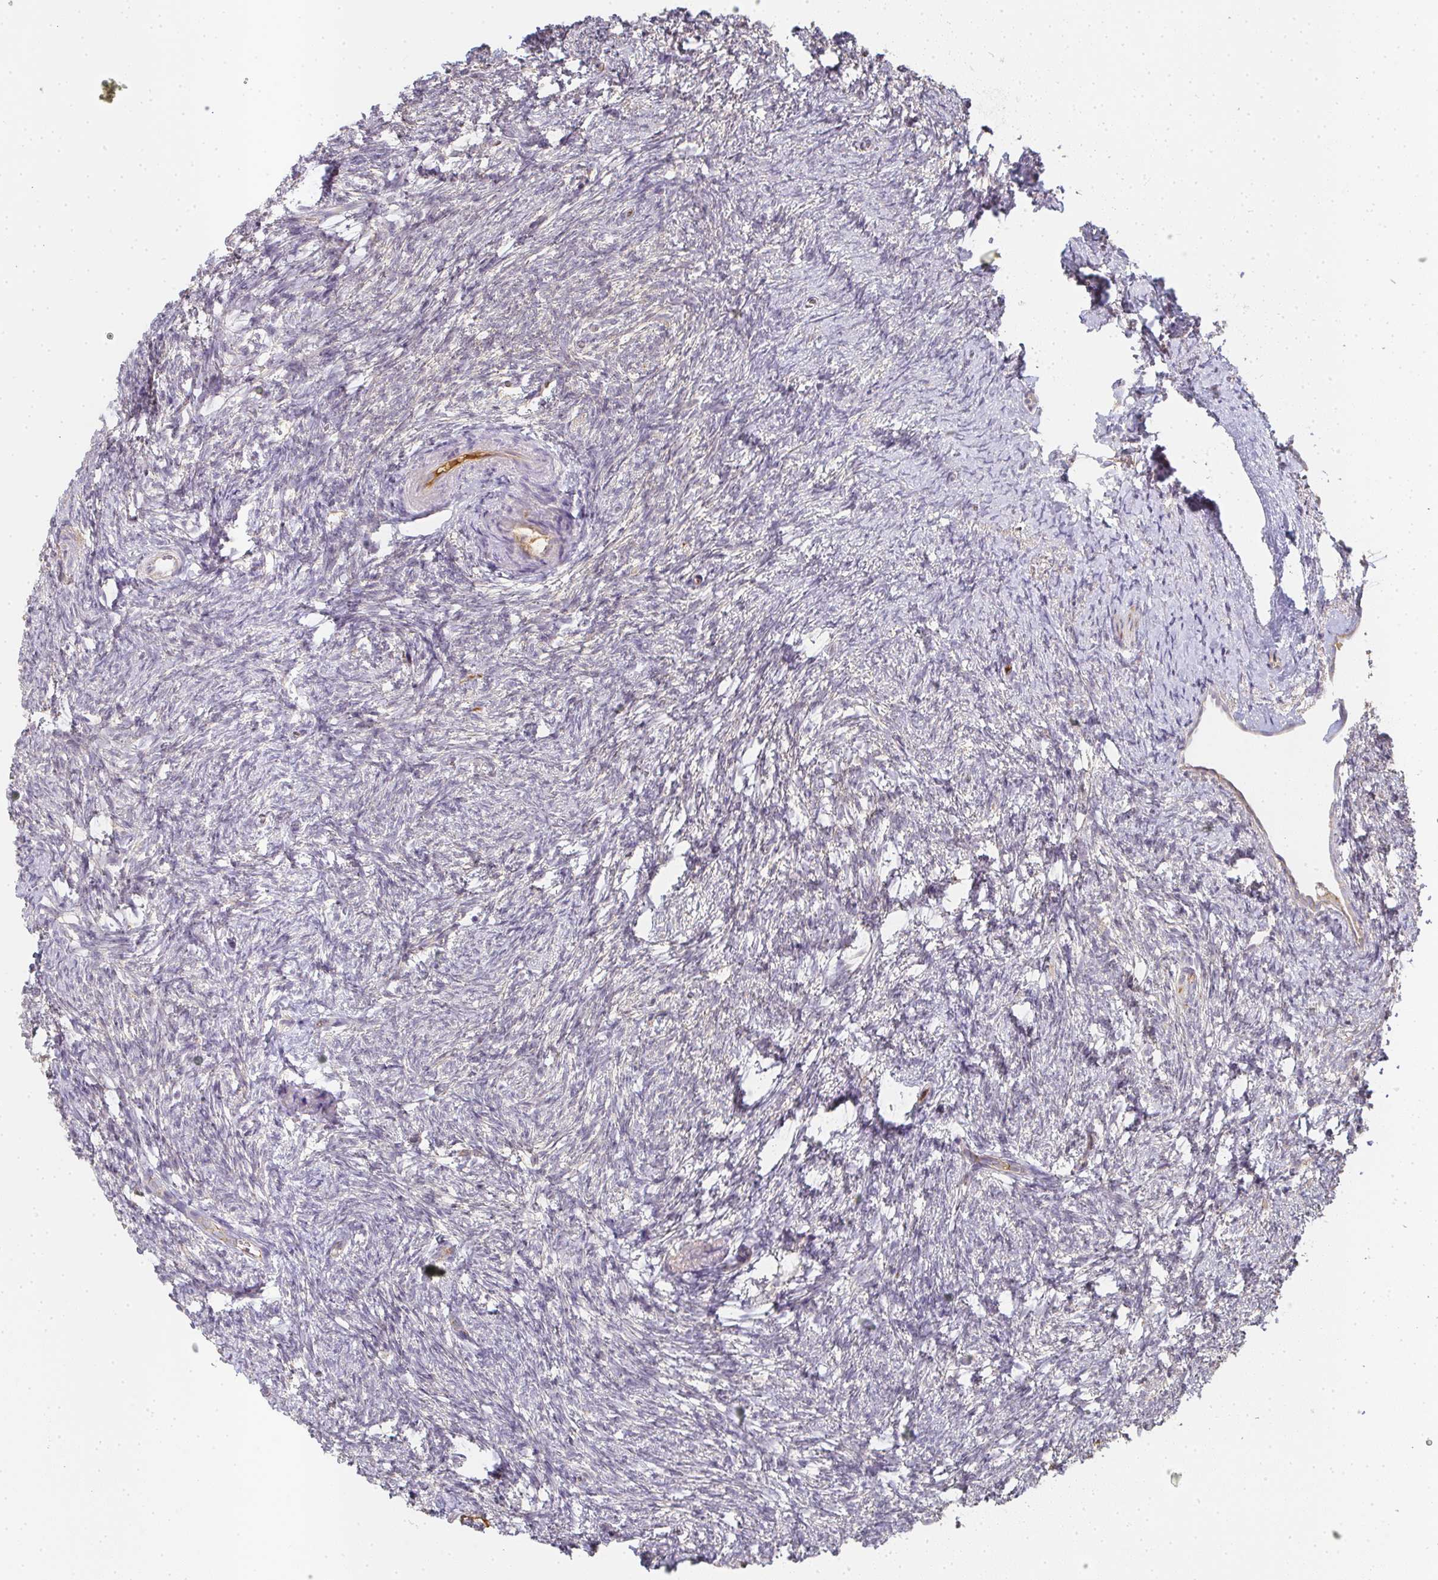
{"staining": {"intensity": "negative", "quantity": "none", "location": "none"}, "tissue": "ovary", "cell_type": "Ovarian stroma cells", "image_type": "normal", "snomed": [{"axis": "morphology", "description": "Normal tissue, NOS"}, {"axis": "topography", "description": "Ovary"}], "caption": "This is an immunohistochemistry (IHC) photomicrograph of unremarkable ovary. There is no positivity in ovarian stroma cells.", "gene": "SLC35B3", "patient": {"sex": "female", "age": 41}}